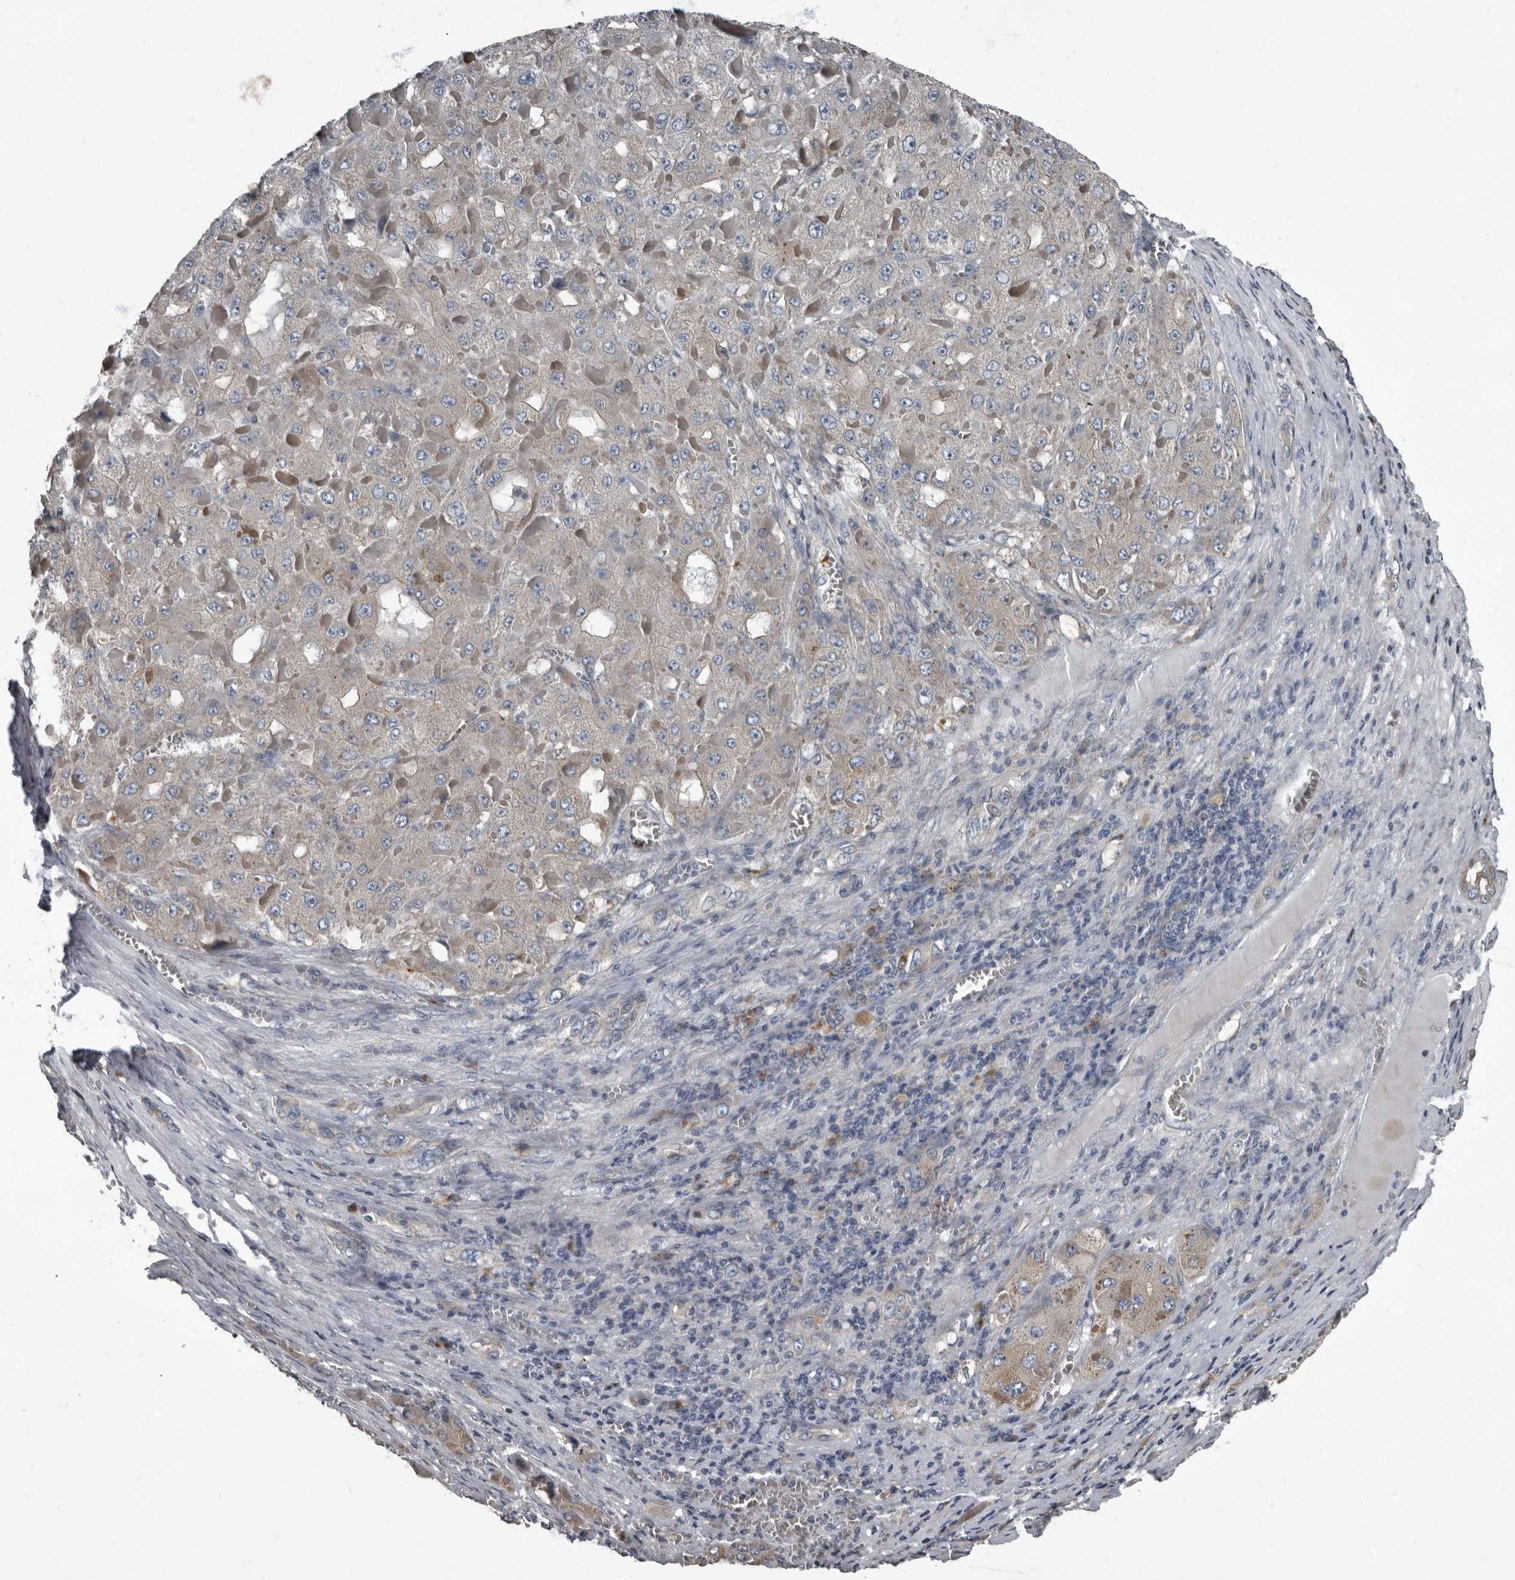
{"staining": {"intensity": "negative", "quantity": "none", "location": "none"}, "tissue": "liver cancer", "cell_type": "Tumor cells", "image_type": "cancer", "snomed": [{"axis": "morphology", "description": "Carcinoma, Hepatocellular, NOS"}, {"axis": "topography", "description": "Liver"}], "caption": "DAB (3,3'-diaminobenzidine) immunohistochemical staining of human liver hepatocellular carcinoma displays no significant expression in tumor cells.", "gene": "TPD52L1", "patient": {"sex": "female", "age": 73}}